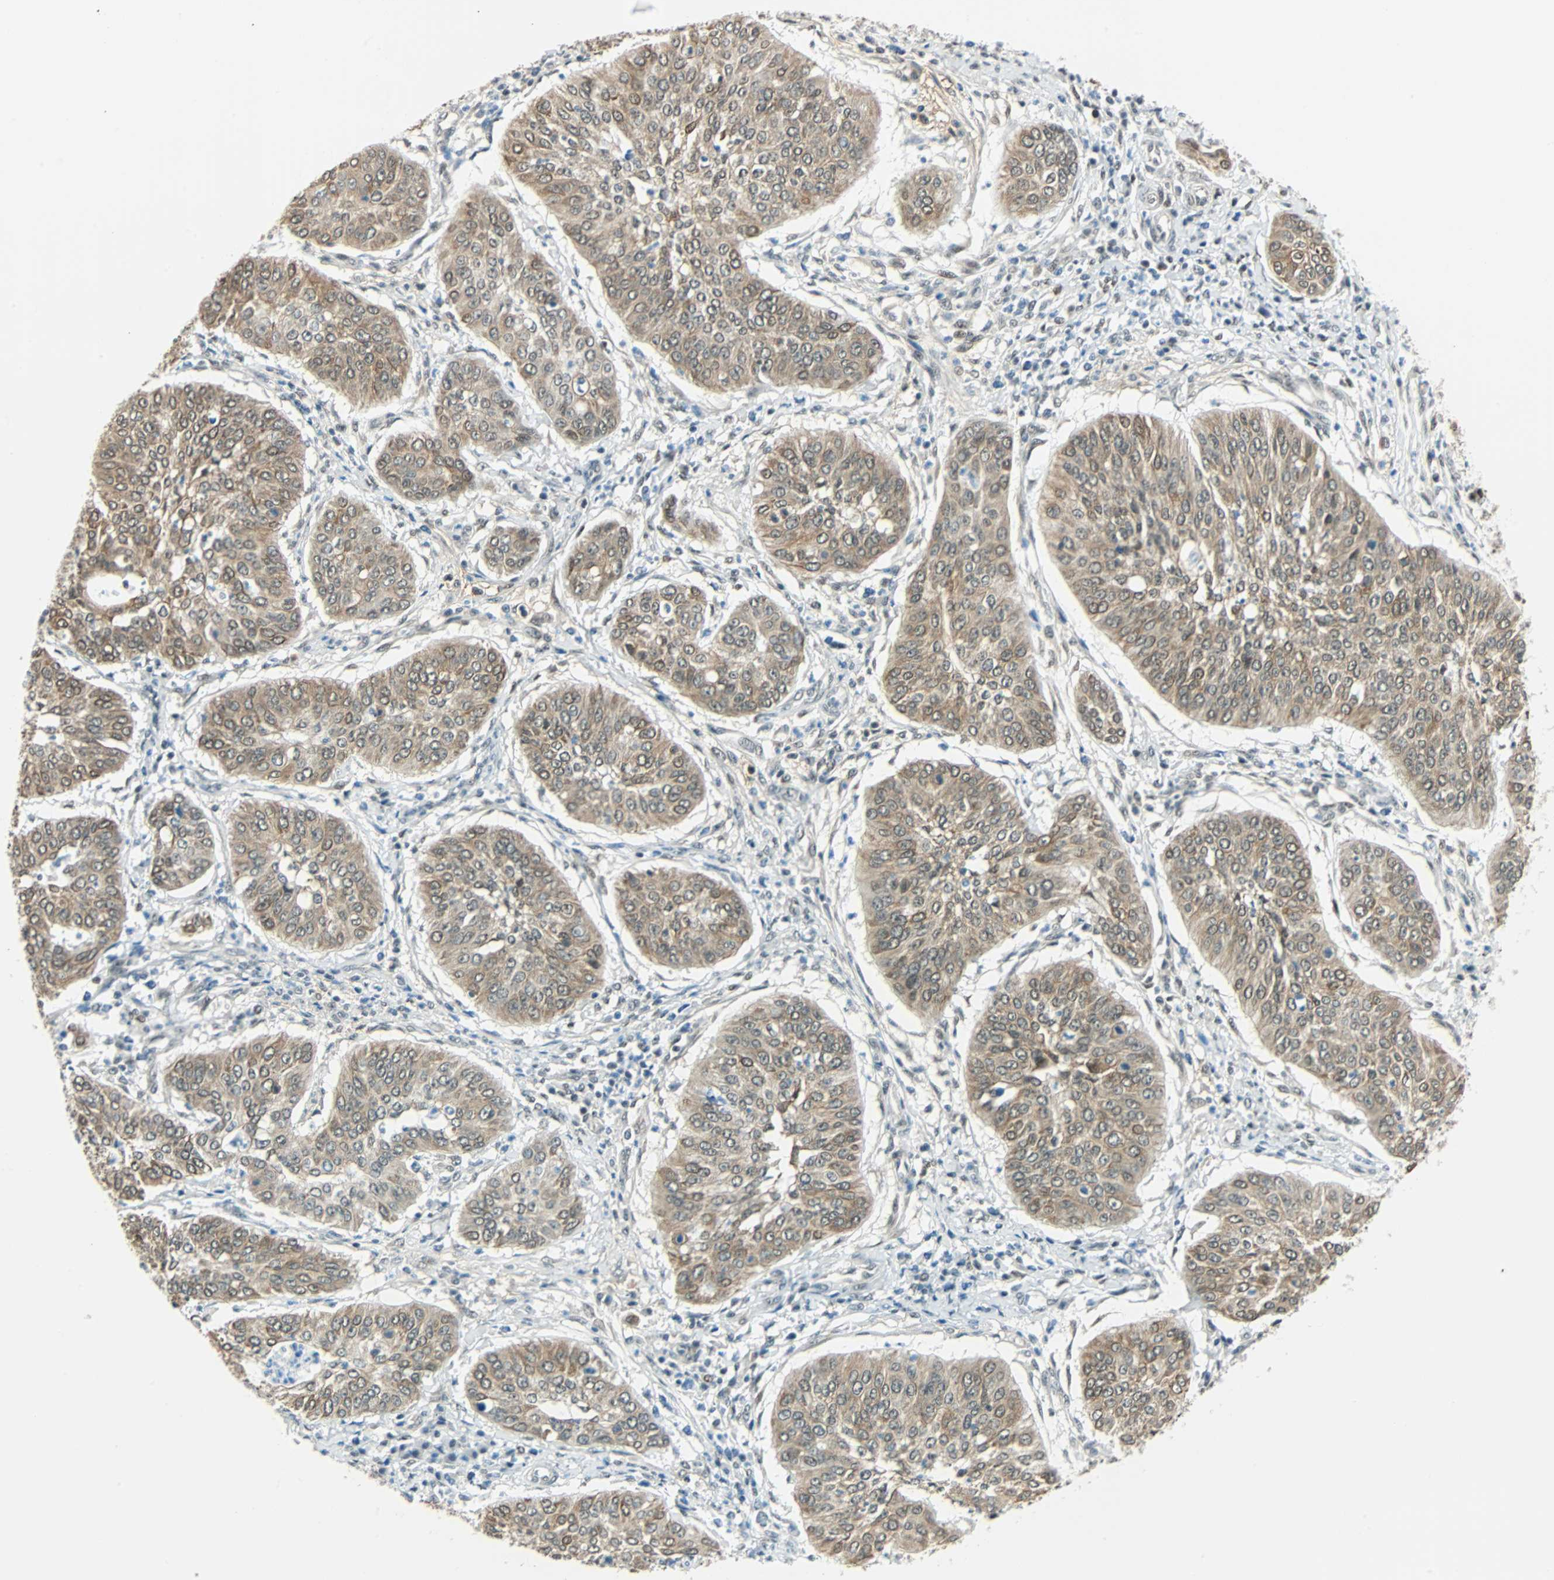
{"staining": {"intensity": "weak", "quantity": ">75%", "location": "cytoplasmic/membranous"}, "tissue": "cervical cancer", "cell_type": "Tumor cells", "image_type": "cancer", "snomed": [{"axis": "morphology", "description": "Normal tissue, NOS"}, {"axis": "morphology", "description": "Squamous cell carcinoma, NOS"}, {"axis": "topography", "description": "Cervix"}], "caption": "The histopathology image shows a brown stain indicating the presence of a protein in the cytoplasmic/membranous of tumor cells in cervical squamous cell carcinoma. Immunohistochemistry stains the protein of interest in brown and the nuclei are stained blue.", "gene": "NELFE", "patient": {"sex": "female", "age": 39}}